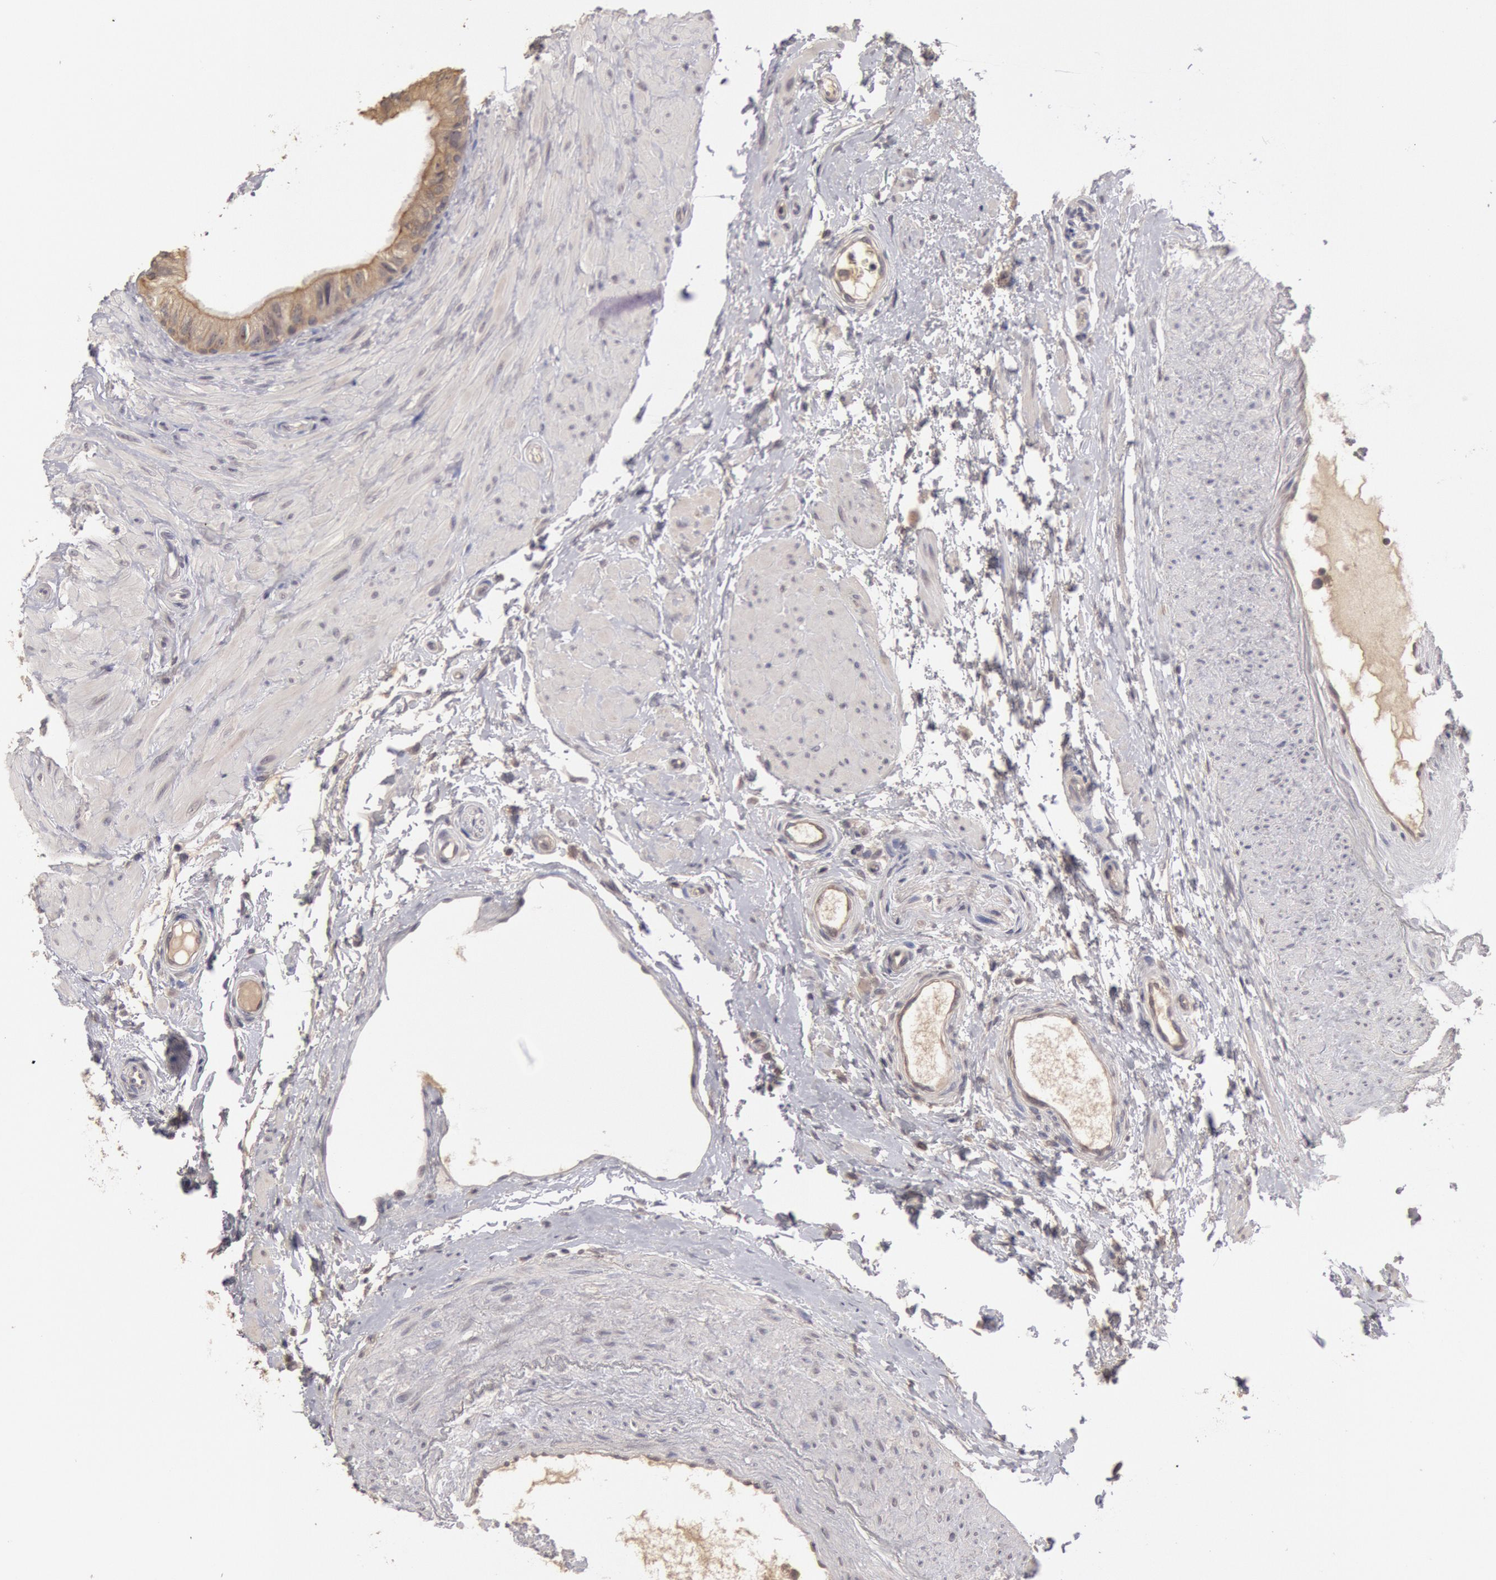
{"staining": {"intensity": "moderate", "quantity": ">75%", "location": "cytoplasmic/membranous"}, "tissue": "epididymis", "cell_type": "Glandular cells", "image_type": "normal", "snomed": [{"axis": "morphology", "description": "Normal tissue, NOS"}, {"axis": "topography", "description": "Epididymis"}], "caption": "Epididymis stained with immunohistochemistry (IHC) displays moderate cytoplasmic/membranous expression in approximately >75% of glandular cells.", "gene": "ZFP36L1", "patient": {"sex": "male", "age": 68}}